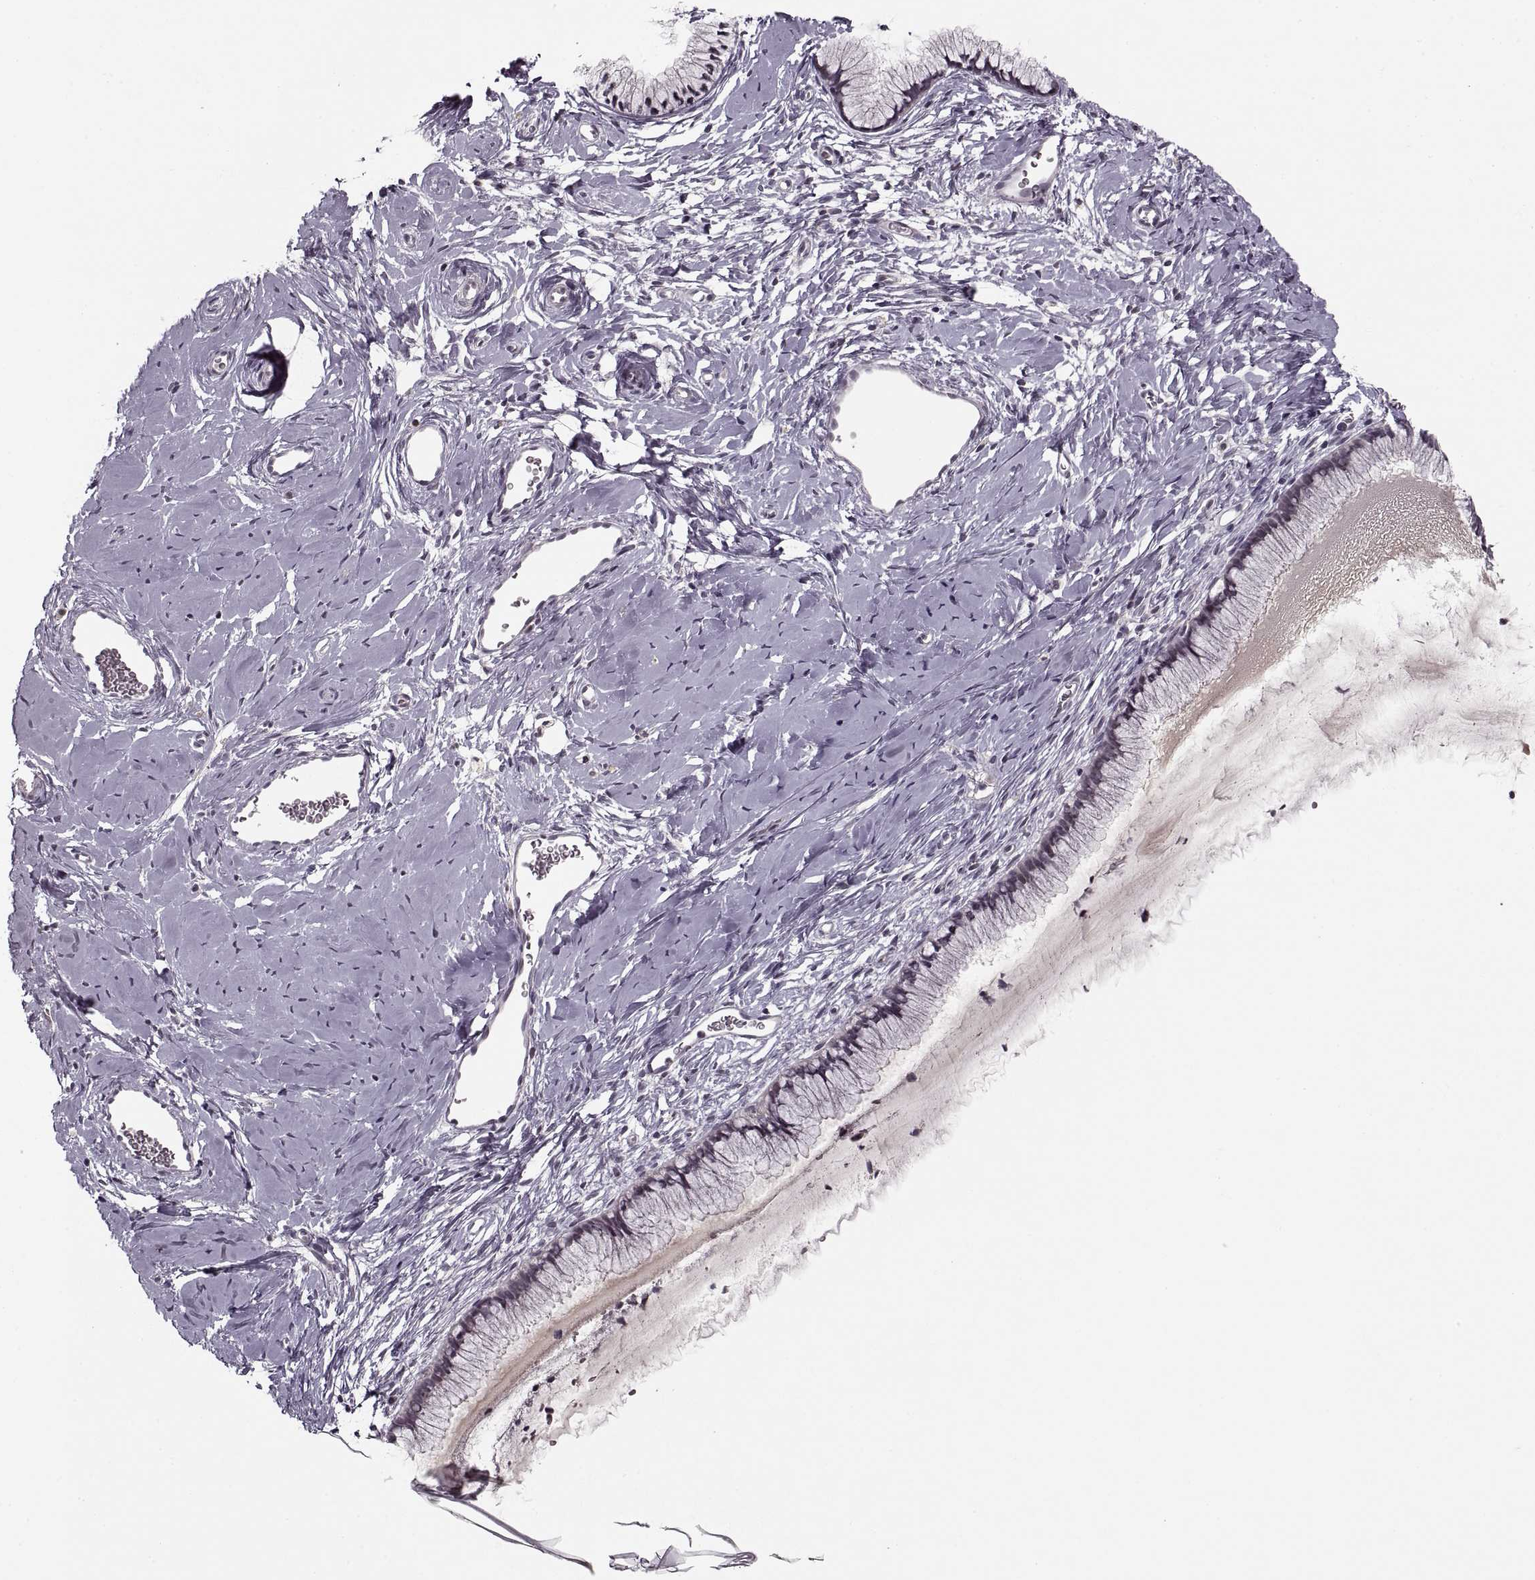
{"staining": {"intensity": "negative", "quantity": "none", "location": "none"}, "tissue": "cervix", "cell_type": "Glandular cells", "image_type": "normal", "snomed": [{"axis": "morphology", "description": "Normal tissue, NOS"}, {"axis": "topography", "description": "Cervix"}], "caption": "This is an IHC photomicrograph of normal cervix. There is no staining in glandular cells.", "gene": "ASIC3", "patient": {"sex": "female", "age": 40}}